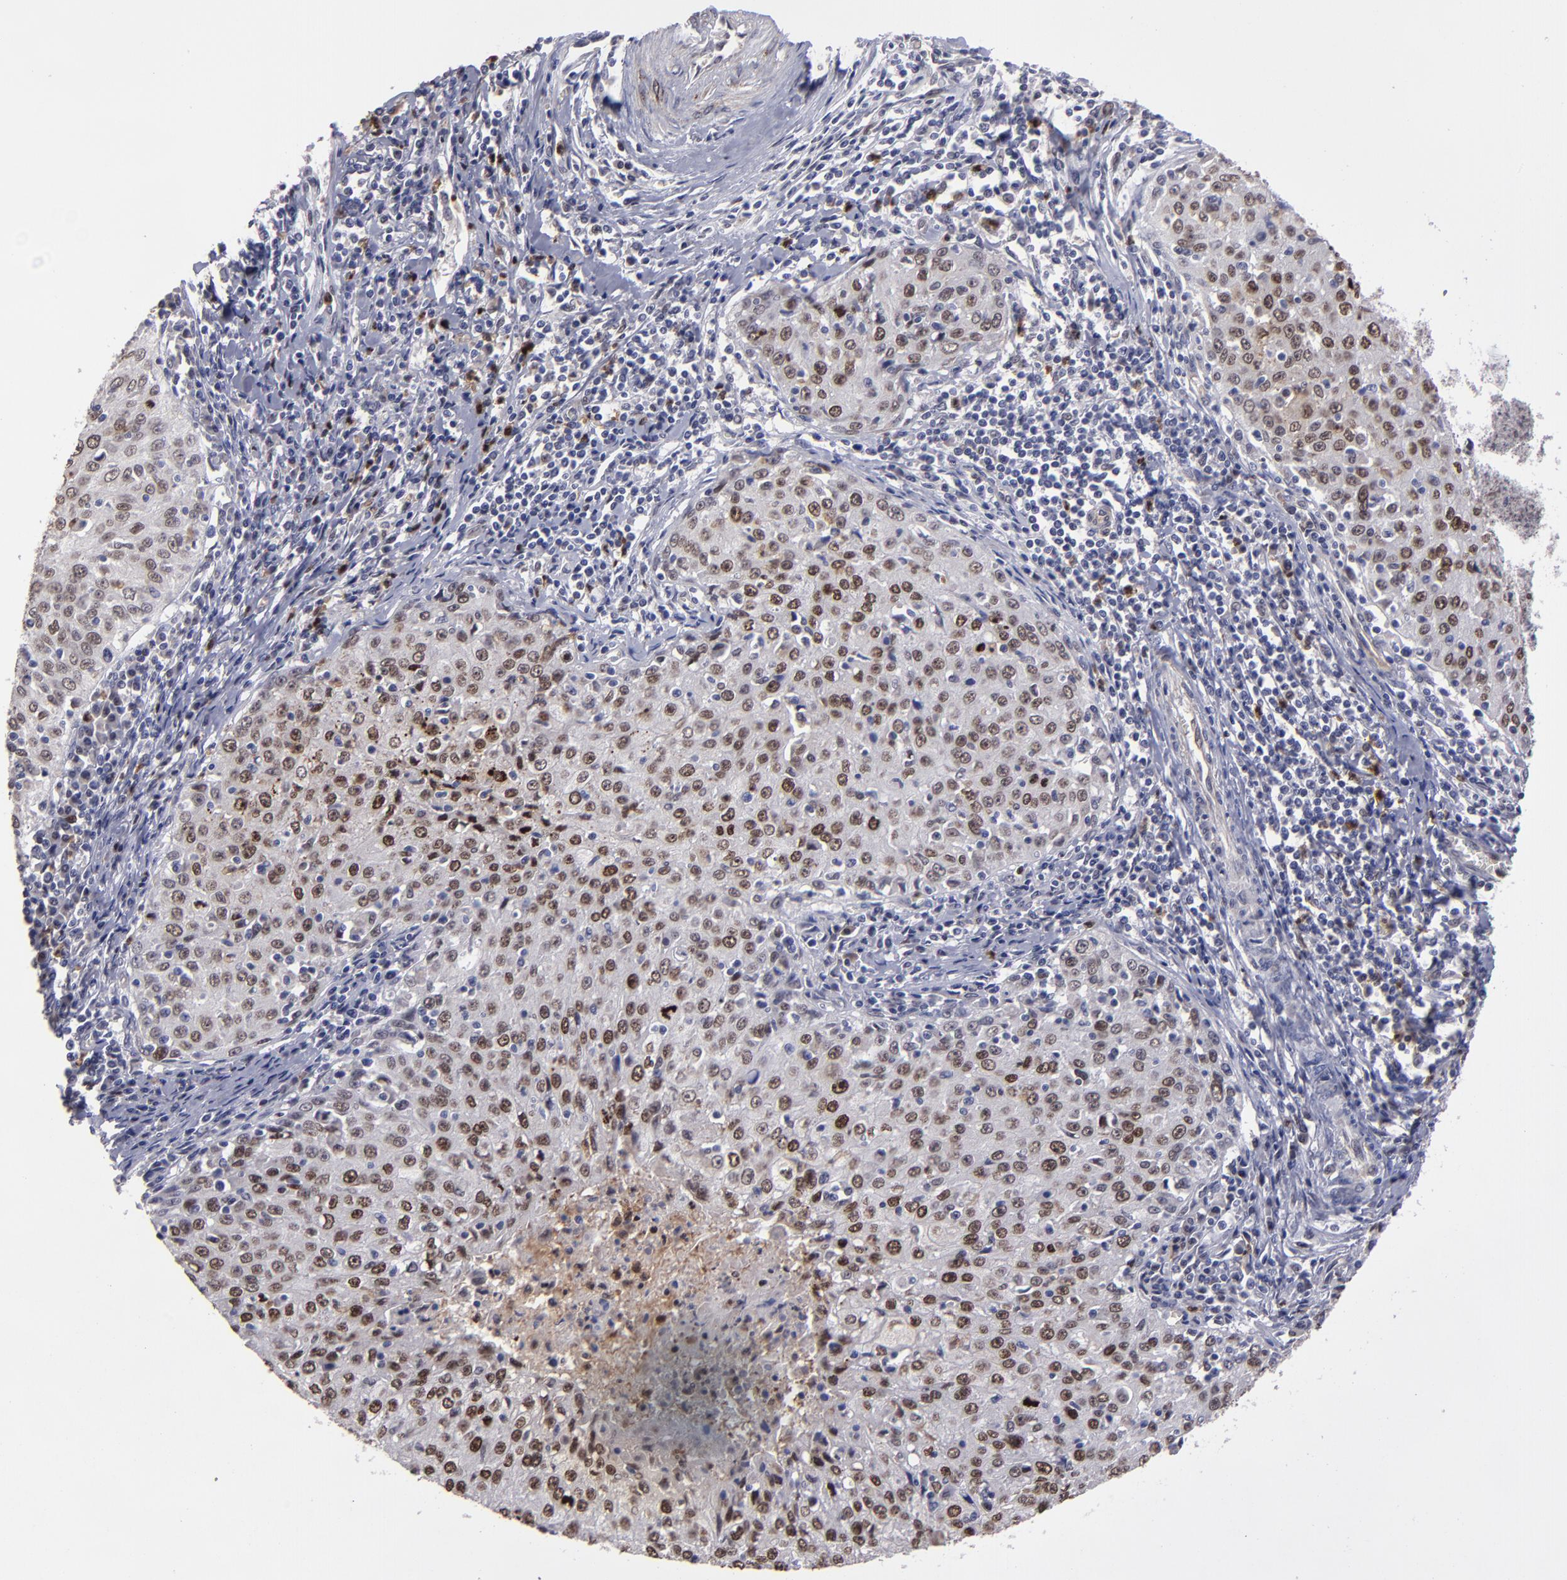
{"staining": {"intensity": "moderate", "quantity": "25%-75%", "location": "nuclear"}, "tissue": "cervical cancer", "cell_type": "Tumor cells", "image_type": "cancer", "snomed": [{"axis": "morphology", "description": "Squamous cell carcinoma, NOS"}, {"axis": "topography", "description": "Cervix"}], "caption": "A micrograph of human cervical cancer (squamous cell carcinoma) stained for a protein demonstrates moderate nuclear brown staining in tumor cells. The staining is performed using DAB brown chromogen to label protein expression. The nuclei are counter-stained blue using hematoxylin.", "gene": "RREB1", "patient": {"sex": "female", "age": 27}}